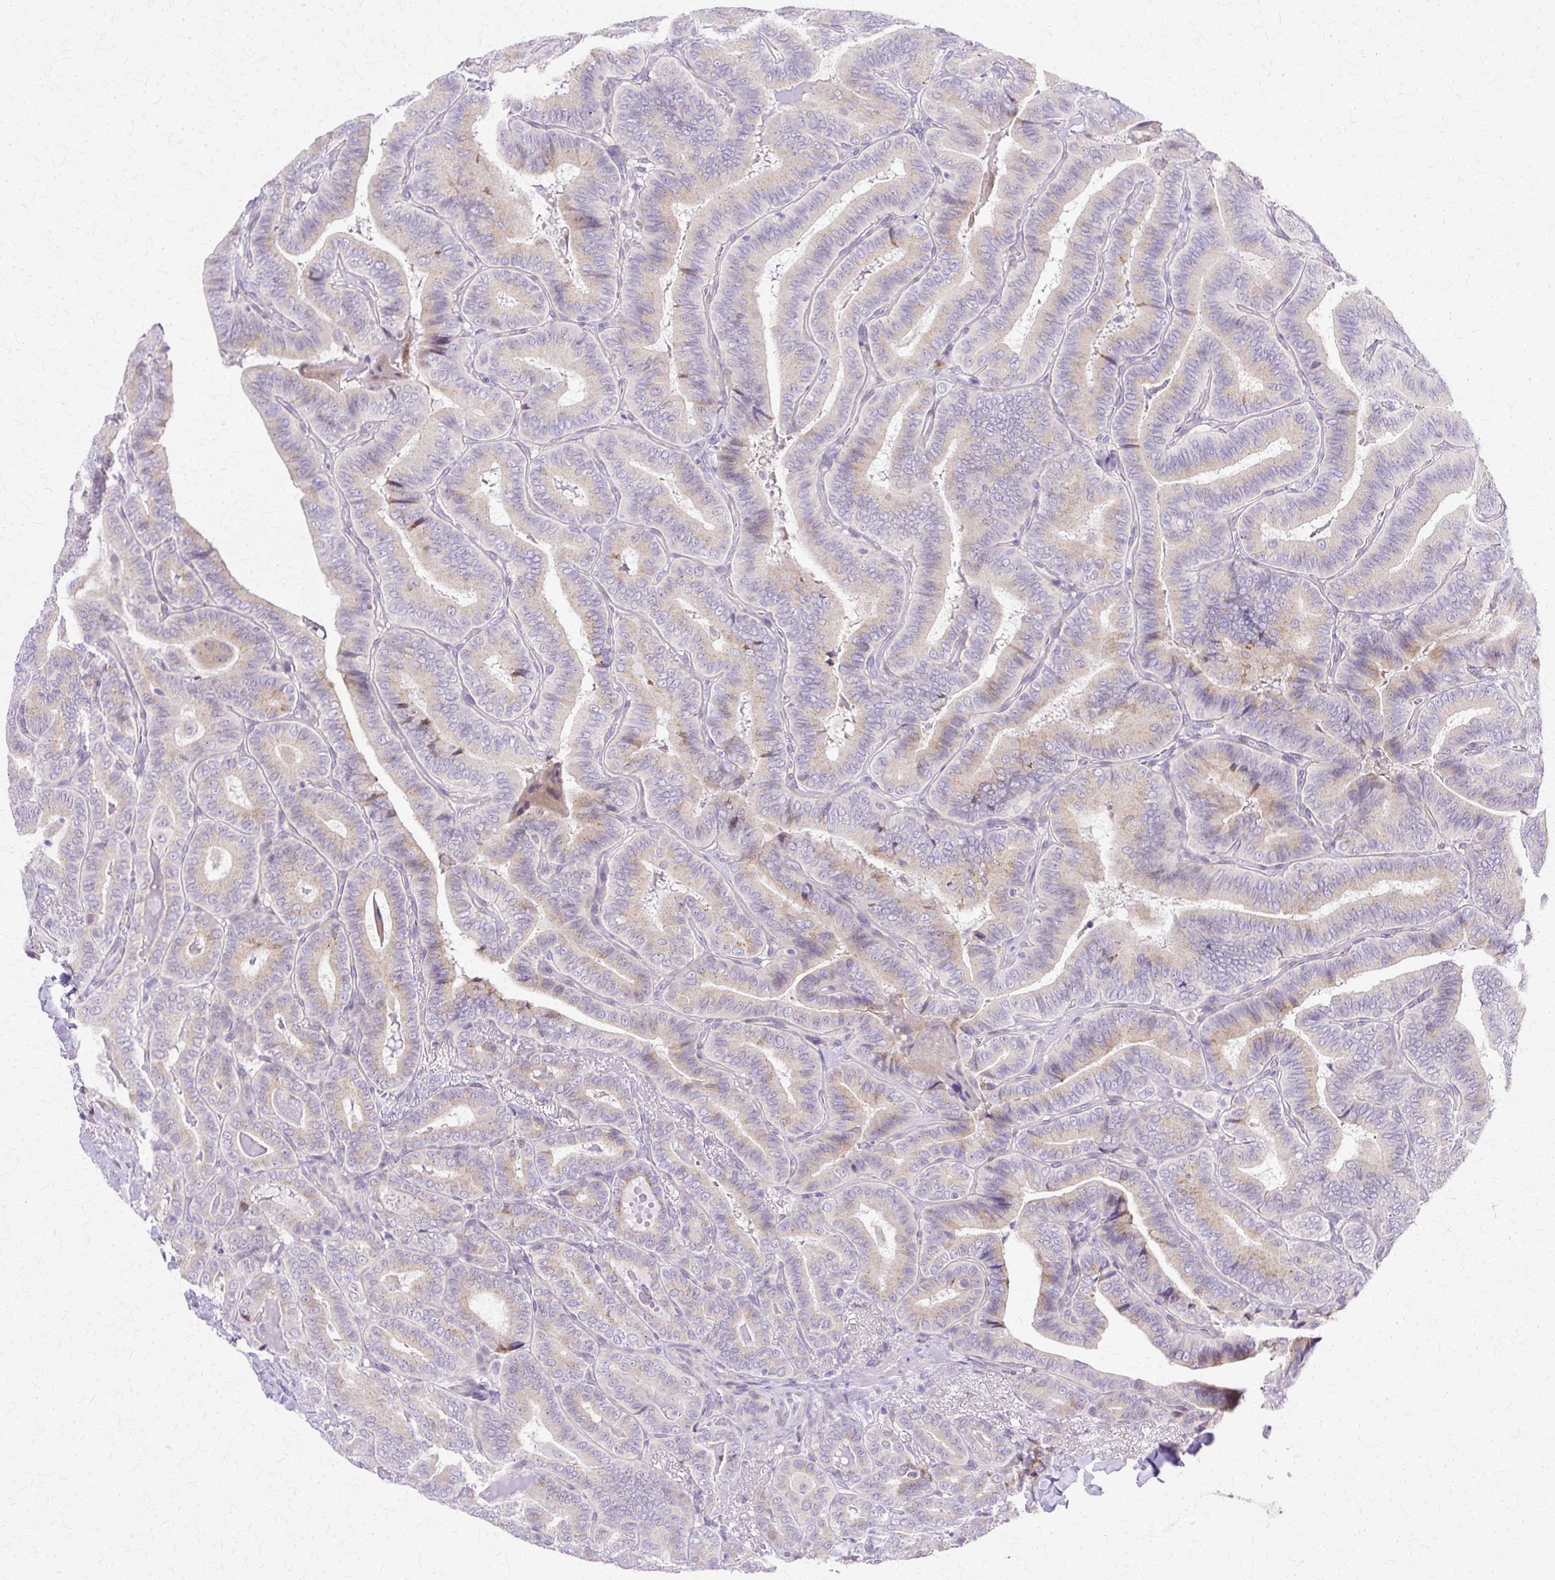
{"staining": {"intensity": "weak", "quantity": "25%-75%", "location": "cytoplasmic/membranous"}, "tissue": "thyroid cancer", "cell_type": "Tumor cells", "image_type": "cancer", "snomed": [{"axis": "morphology", "description": "Papillary adenocarcinoma, NOS"}, {"axis": "topography", "description": "Thyroid gland"}], "caption": "Protein staining demonstrates weak cytoplasmic/membranous expression in approximately 25%-75% of tumor cells in thyroid papillary adenocarcinoma.", "gene": "TBC1D3G", "patient": {"sex": "male", "age": 61}}